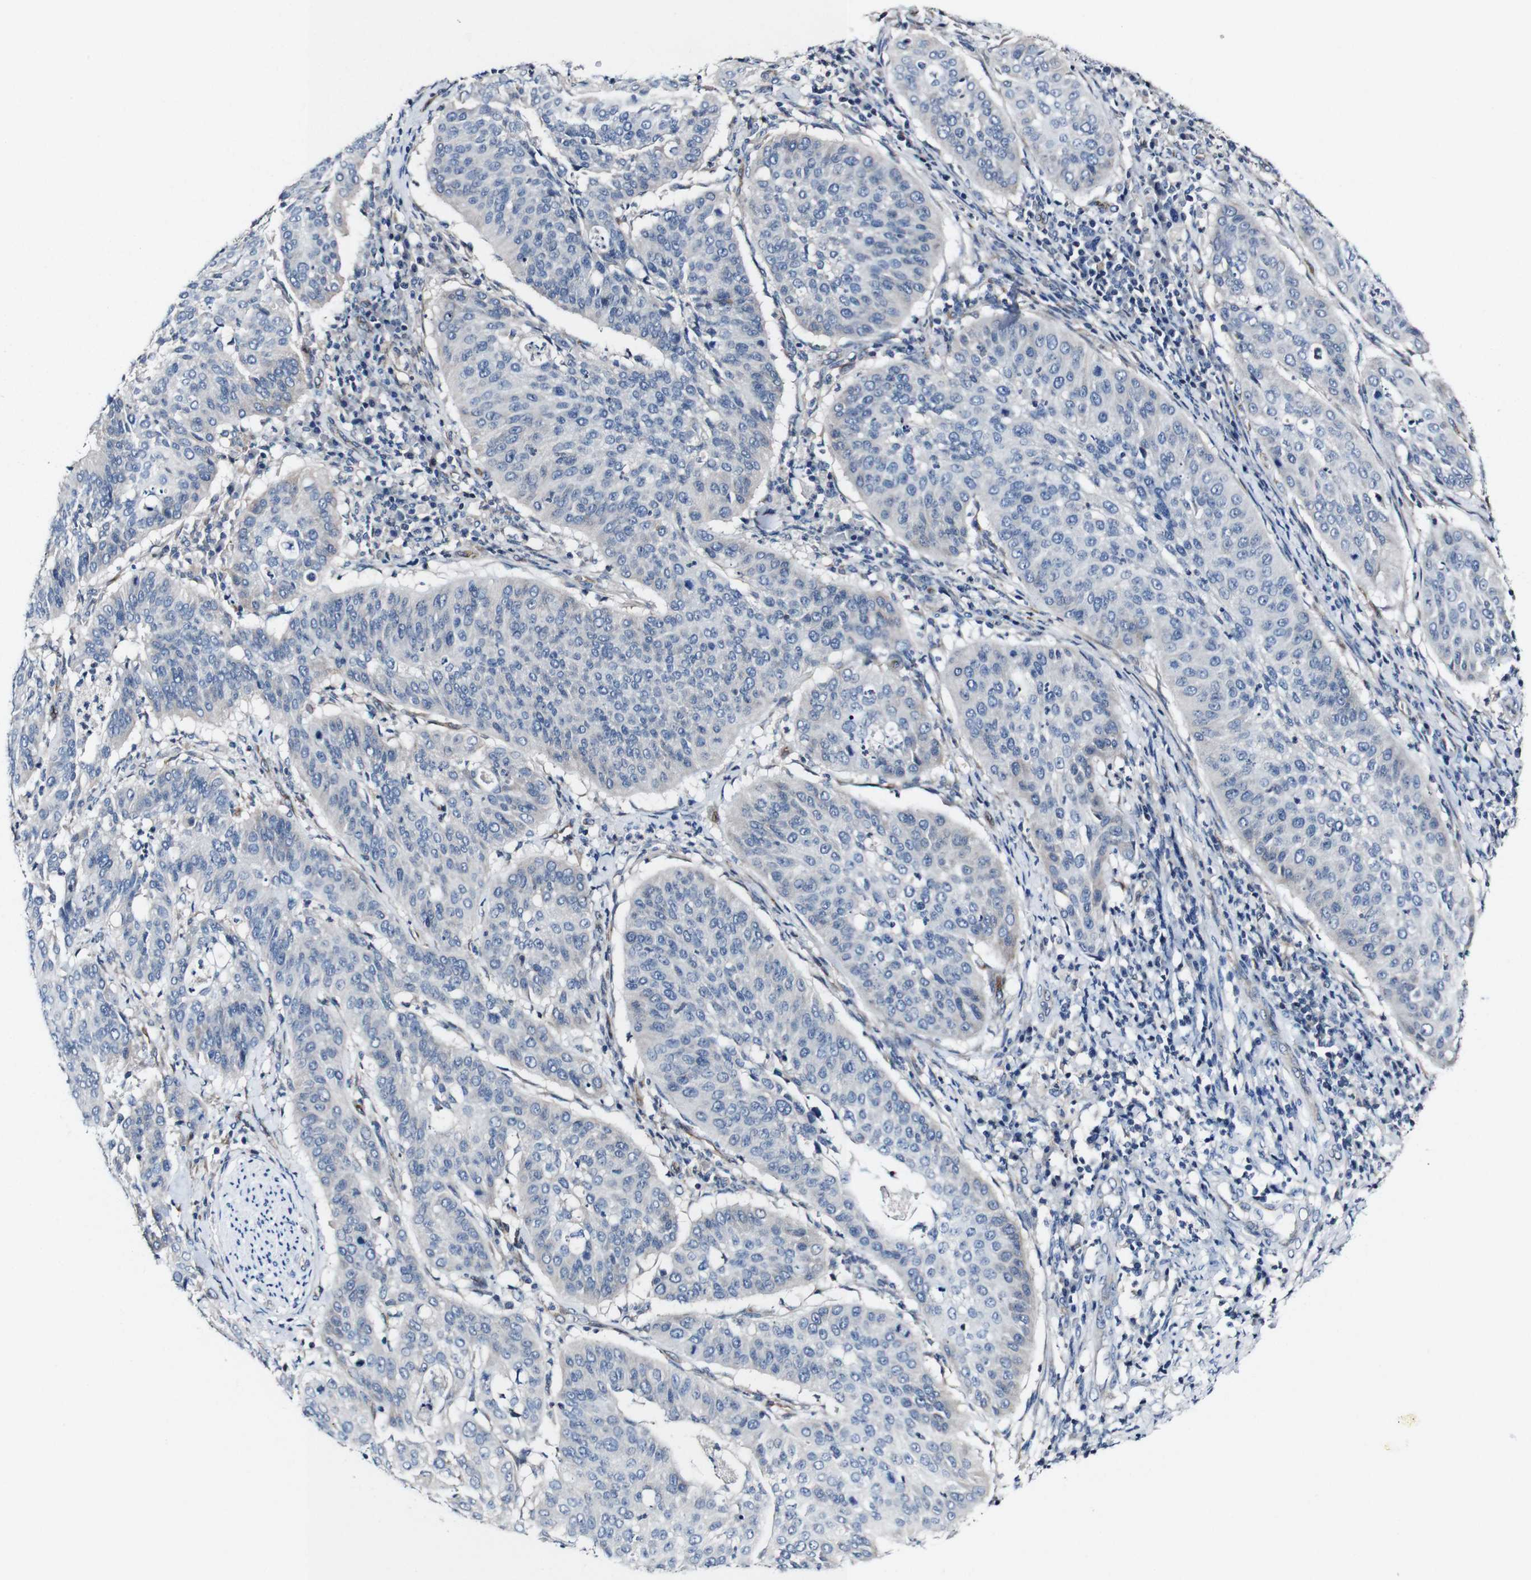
{"staining": {"intensity": "negative", "quantity": "none", "location": "none"}, "tissue": "cervical cancer", "cell_type": "Tumor cells", "image_type": "cancer", "snomed": [{"axis": "morphology", "description": "Normal tissue, NOS"}, {"axis": "morphology", "description": "Squamous cell carcinoma, NOS"}, {"axis": "topography", "description": "Cervix"}], "caption": "An immunohistochemistry micrograph of cervical squamous cell carcinoma is shown. There is no staining in tumor cells of cervical squamous cell carcinoma.", "gene": "GRAMD1A", "patient": {"sex": "female", "age": 39}}